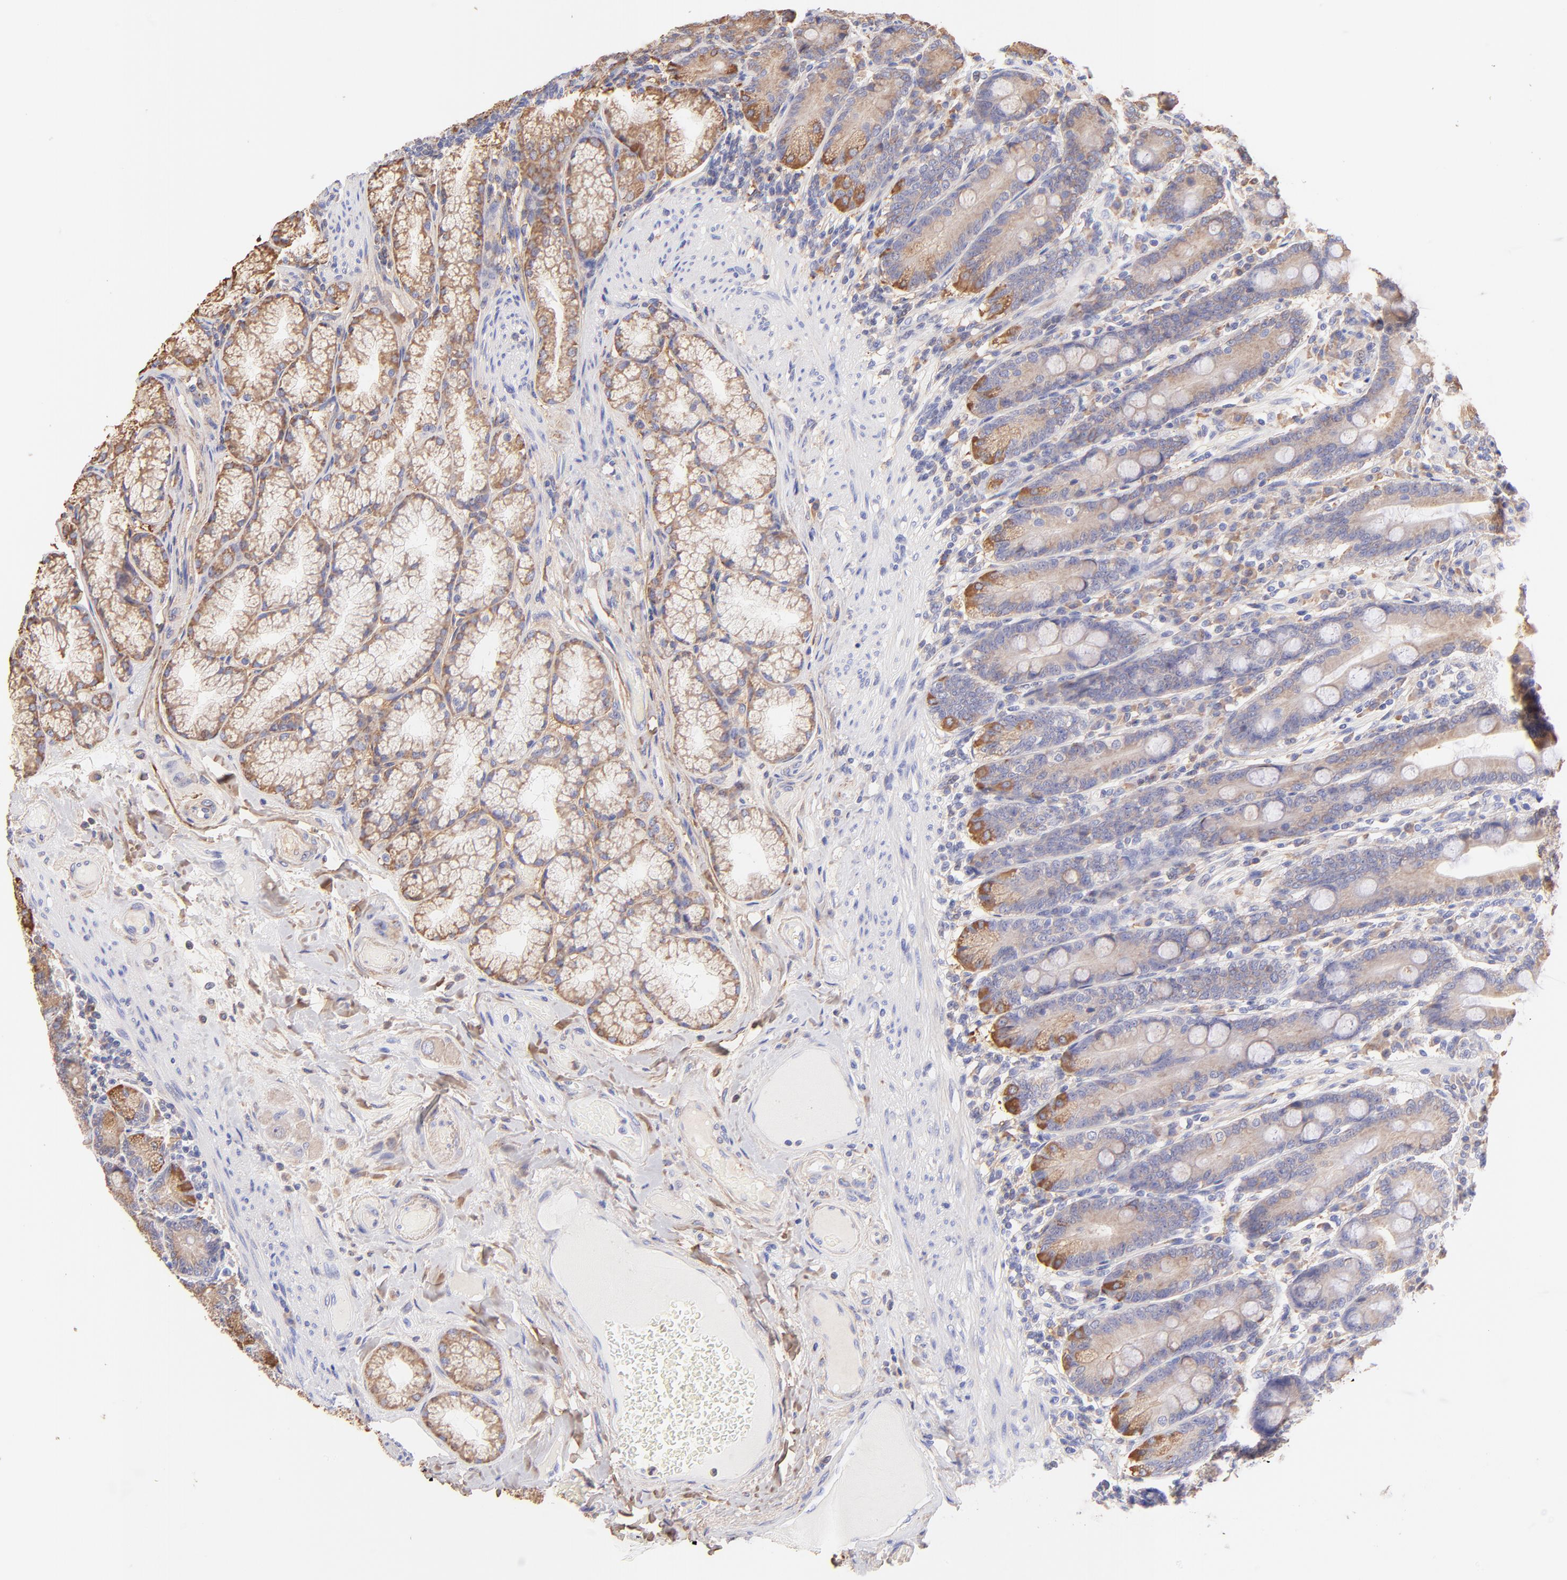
{"staining": {"intensity": "moderate", "quantity": ">75%", "location": "cytoplasmic/membranous"}, "tissue": "duodenum", "cell_type": "Glandular cells", "image_type": "normal", "snomed": [{"axis": "morphology", "description": "Normal tissue, NOS"}, {"axis": "topography", "description": "Duodenum"}], "caption": "Protein expression analysis of benign human duodenum reveals moderate cytoplasmic/membranous positivity in approximately >75% of glandular cells. (Brightfield microscopy of DAB IHC at high magnification).", "gene": "BGN", "patient": {"sex": "female", "age": 64}}